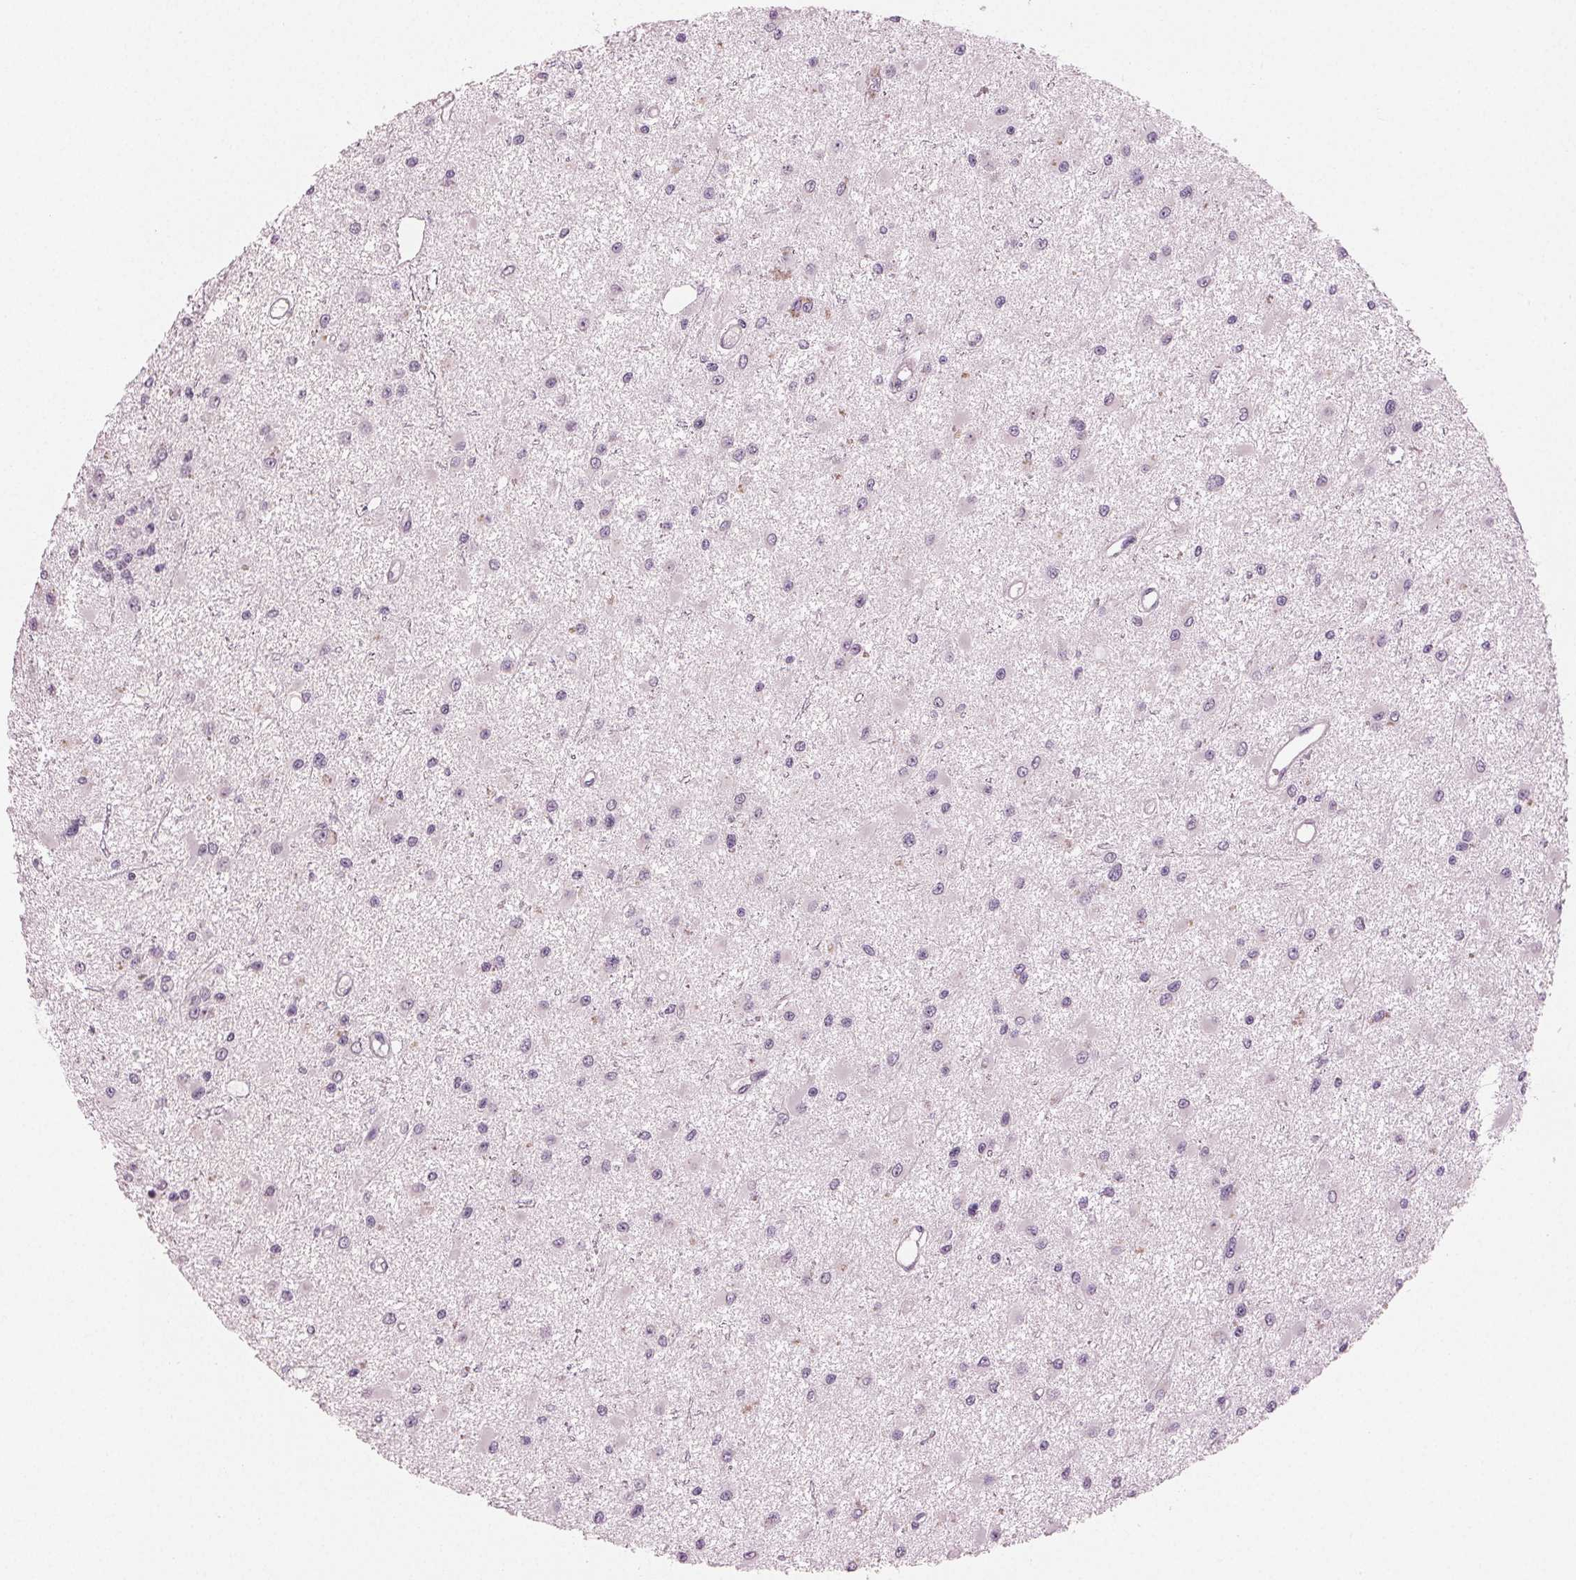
{"staining": {"intensity": "negative", "quantity": "none", "location": "none"}, "tissue": "glioma", "cell_type": "Tumor cells", "image_type": "cancer", "snomed": [{"axis": "morphology", "description": "Glioma, malignant, High grade"}, {"axis": "topography", "description": "Brain"}], "caption": "DAB immunohistochemical staining of human glioma demonstrates no significant expression in tumor cells.", "gene": "PRAP1", "patient": {"sex": "male", "age": 54}}